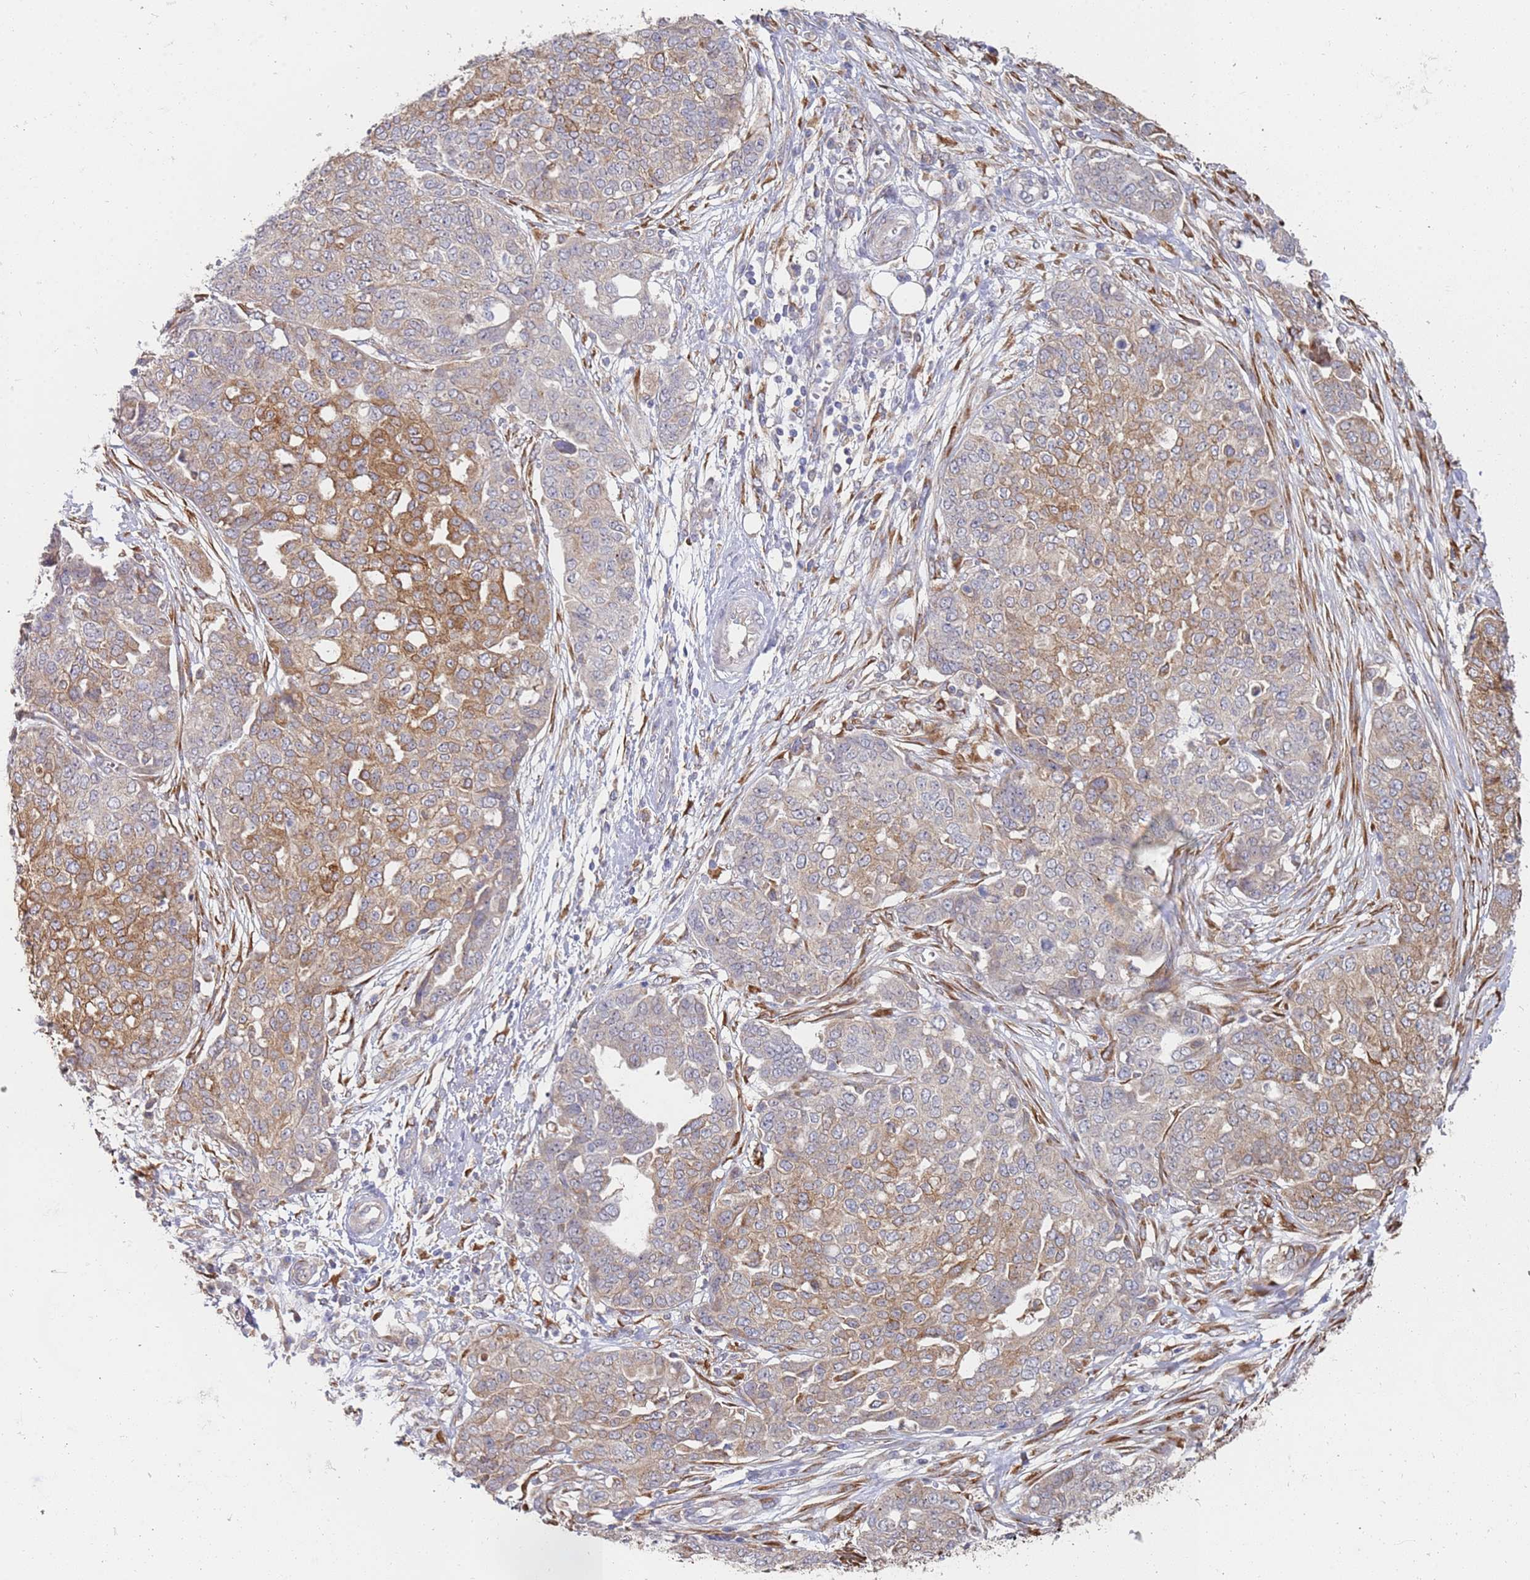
{"staining": {"intensity": "moderate", "quantity": "25%-75%", "location": "cytoplasmic/membranous"}, "tissue": "ovarian cancer", "cell_type": "Tumor cells", "image_type": "cancer", "snomed": [{"axis": "morphology", "description": "Cystadenocarcinoma, serous, NOS"}, {"axis": "topography", "description": "Soft tissue"}, {"axis": "topography", "description": "Ovary"}], "caption": "This image displays ovarian serous cystadenocarcinoma stained with immunohistochemistry to label a protein in brown. The cytoplasmic/membranous of tumor cells show moderate positivity for the protein. Nuclei are counter-stained blue.", "gene": "VRK2", "patient": {"sex": "female", "age": 57}}